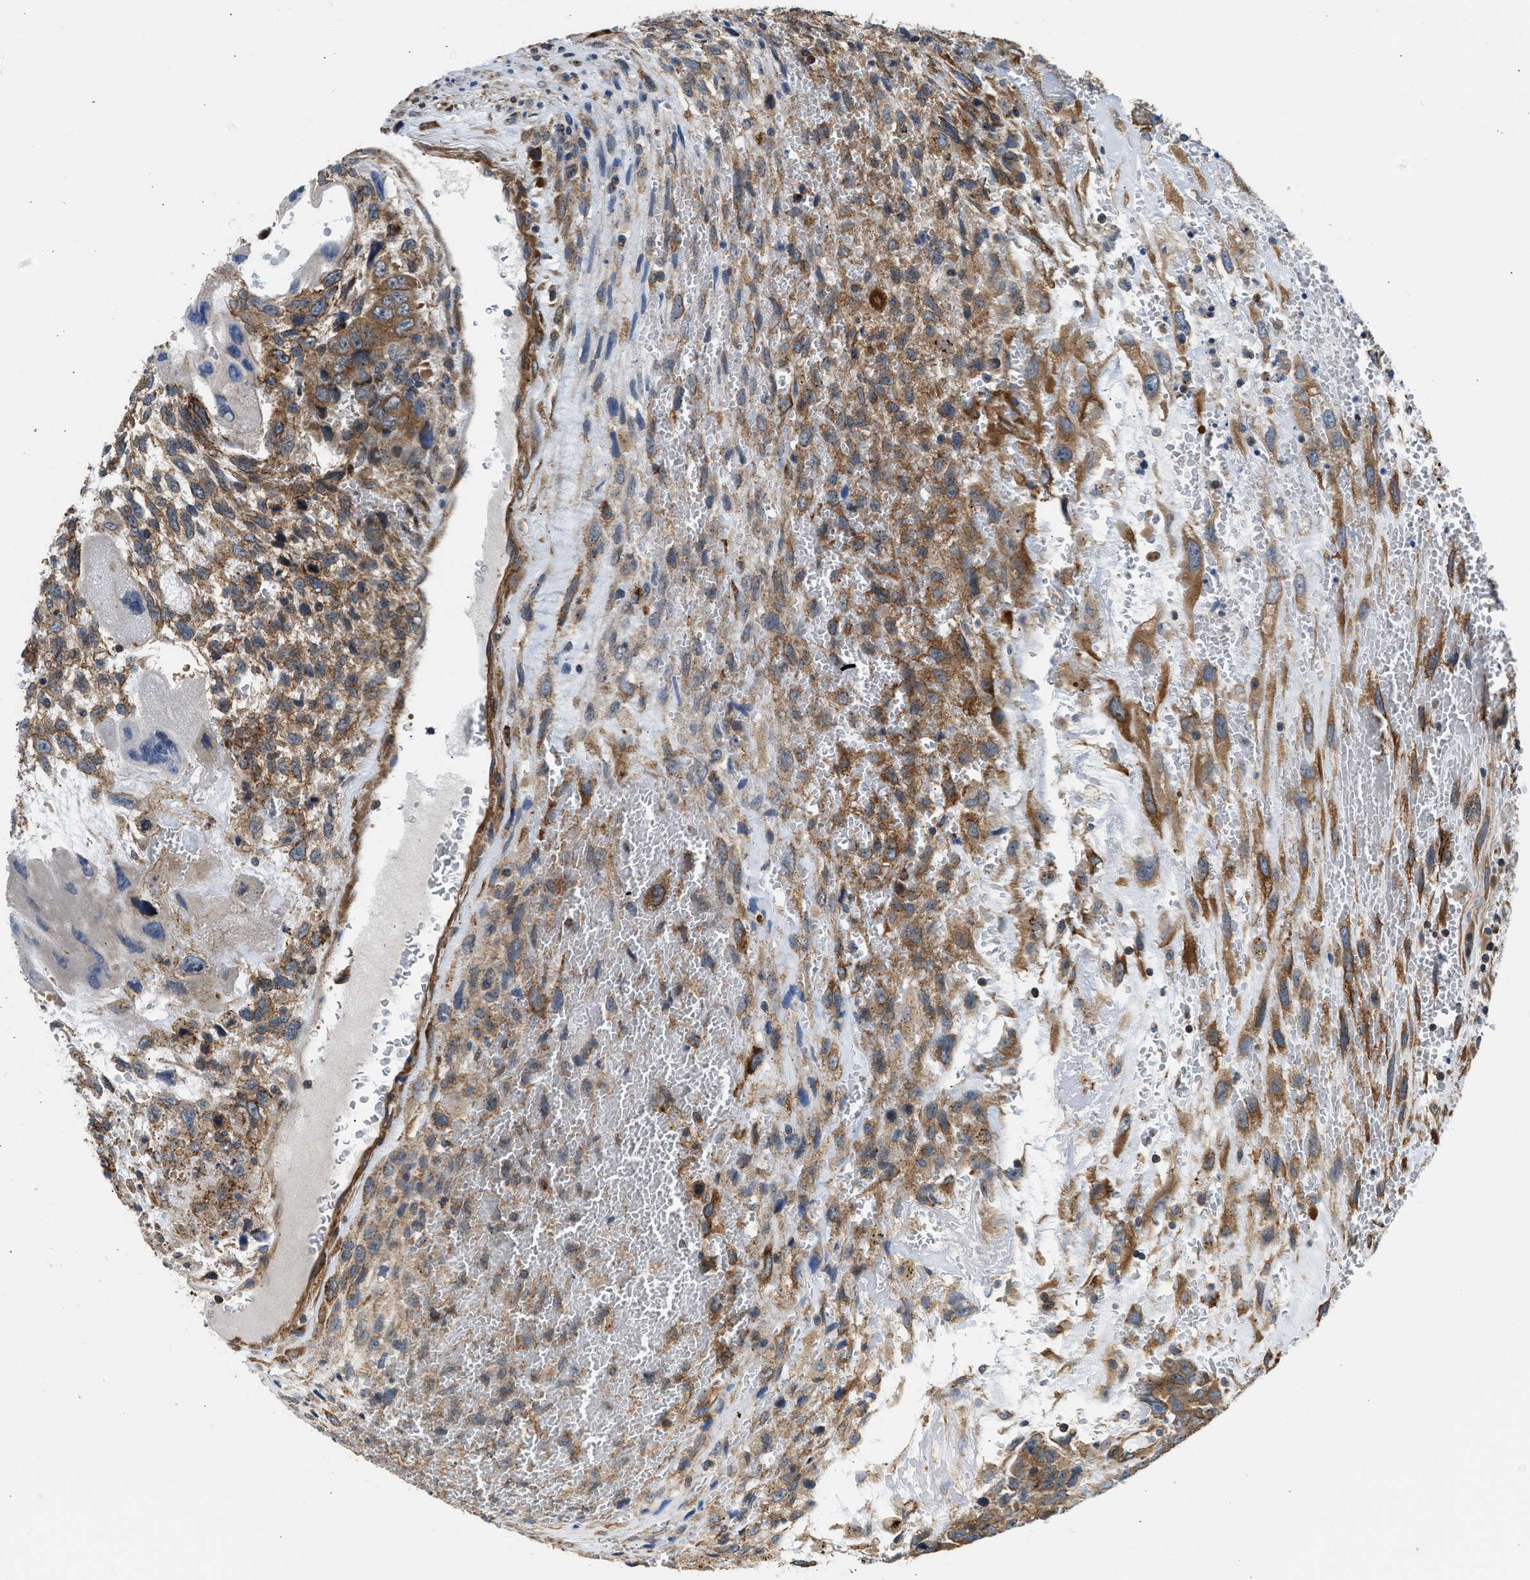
{"staining": {"intensity": "moderate", "quantity": ">75%", "location": "cytoplasmic/membranous"}, "tissue": "testis cancer", "cell_type": "Tumor cells", "image_type": "cancer", "snomed": [{"axis": "morphology", "description": "Carcinoma, Embryonal, NOS"}, {"axis": "topography", "description": "Testis"}], "caption": "Immunohistochemical staining of human embryonal carcinoma (testis) exhibits medium levels of moderate cytoplasmic/membranous protein positivity in about >75% of tumor cells. Ihc stains the protein in brown and the nuclei are stained blue.", "gene": "SEPTIN2", "patient": {"sex": "male", "age": 28}}